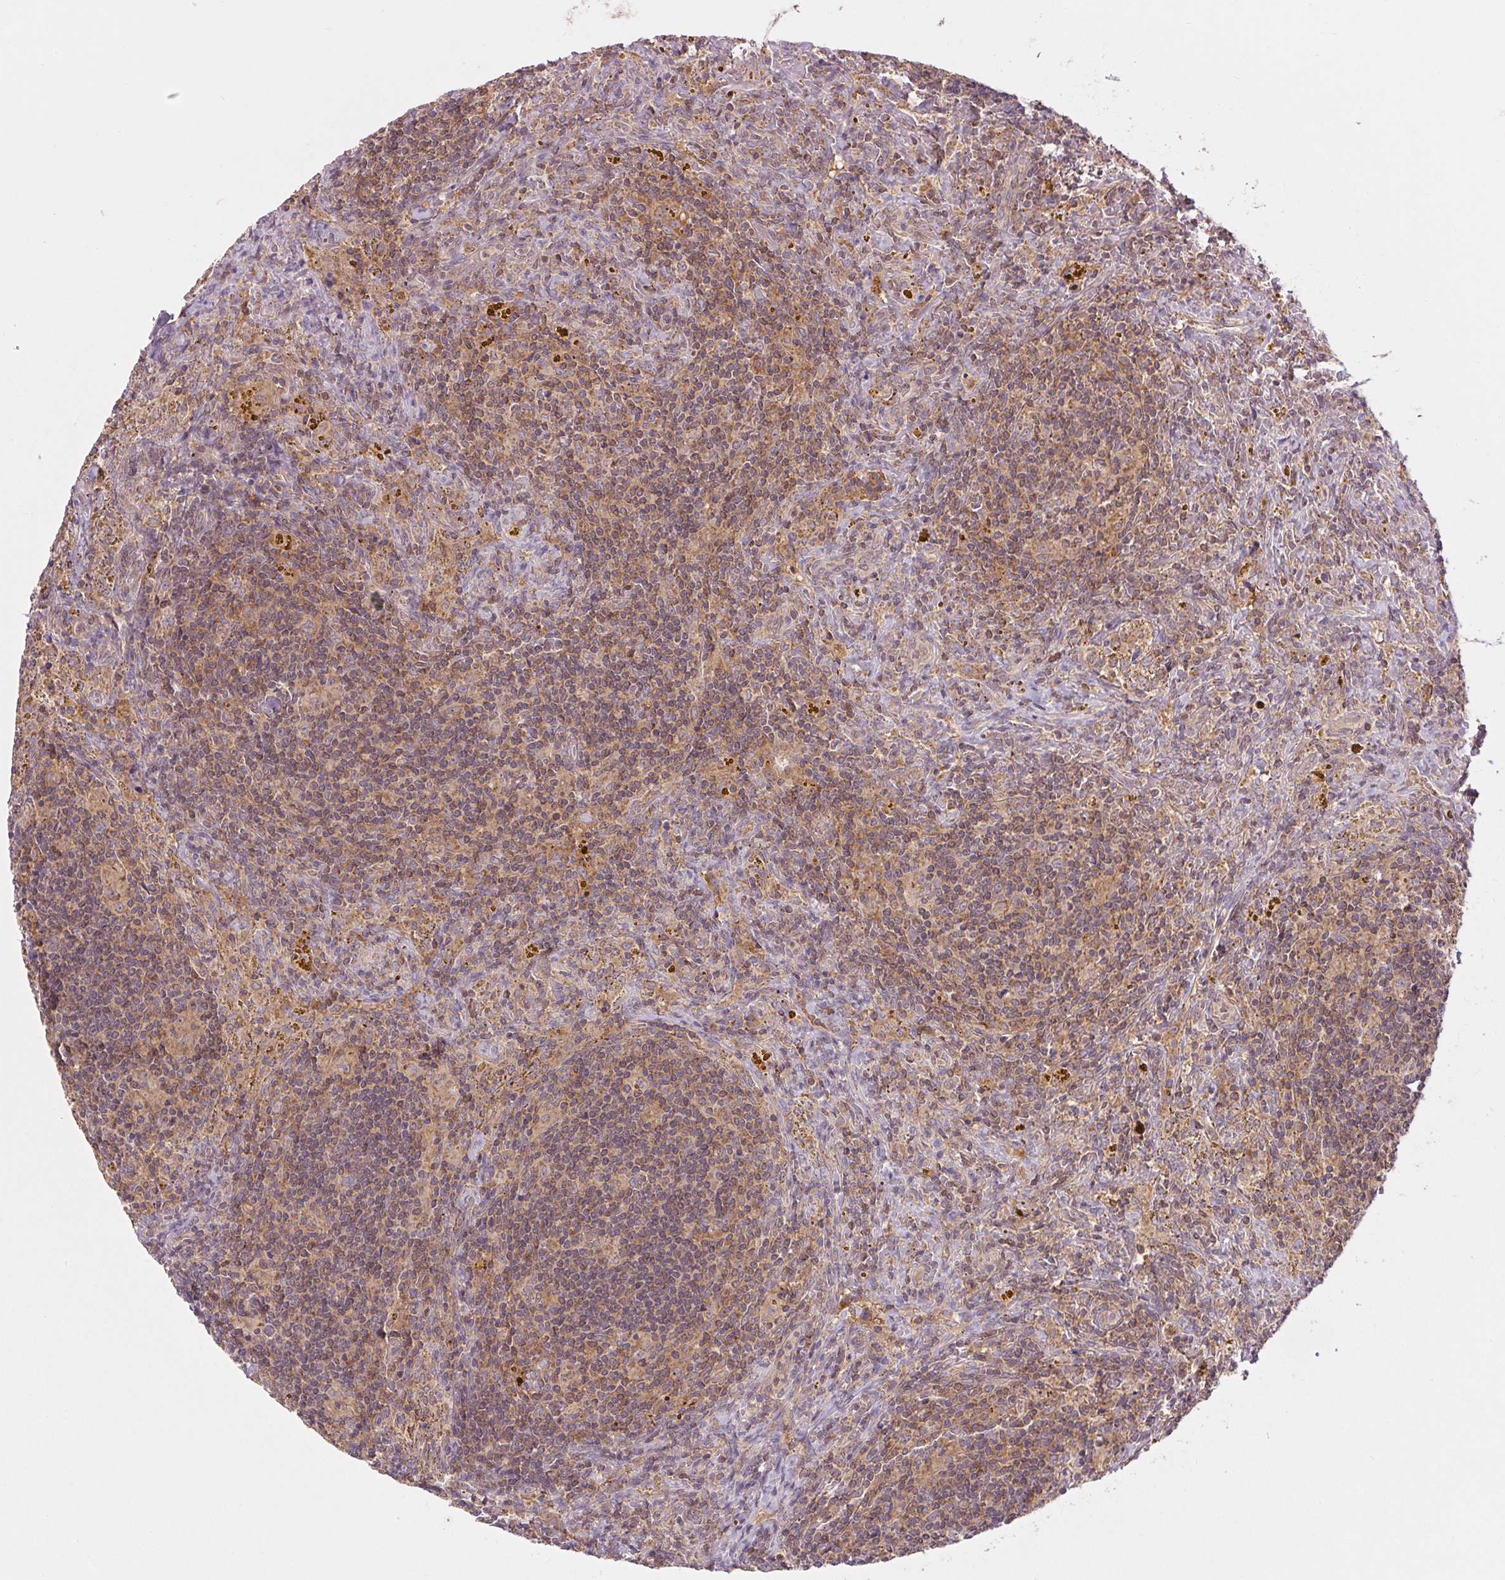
{"staining": {"intensity": "moderate", "quantity": "25%-75%", "location": "cytoplasmic/membranous"}, "tissue": "lymphoma", "cell_type": "Tumor cells", "image_type": "cancer", "snomed": [{"axis": "morphology", "description": "Malignant lymphoma, non-Hodgkin's type, Low grade"}, {"axis": "topography", "description": "Spleen"}], "caption": "Brown immunohistochemical staining in human malignant lymphoma, non-Hodgkin's type (low-grade) shows moderate cytoplasmic/membranous expression in approximately 25%-75% of tumor cells.", "gene": "MAP3K5", "patient": {"sex": "female", "age": 70}}